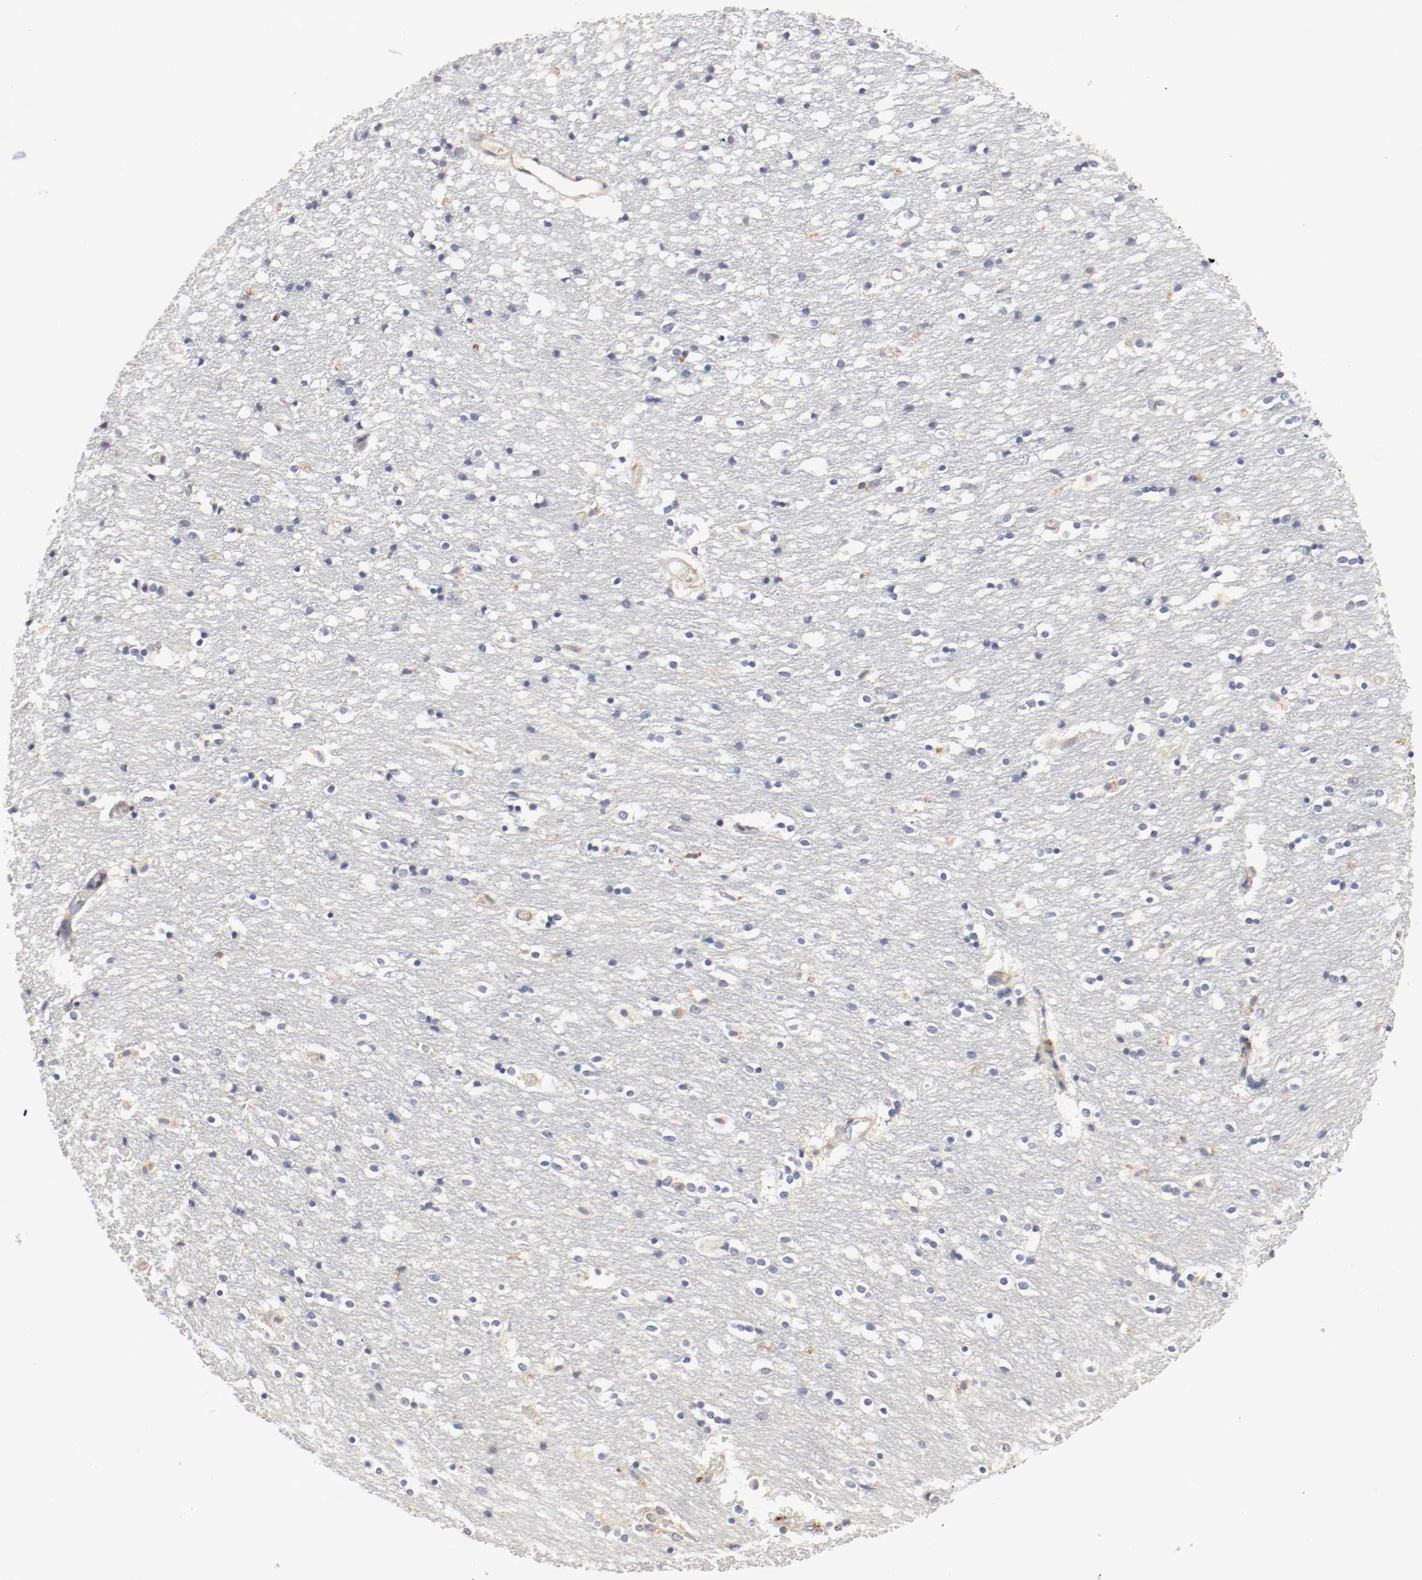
{"staining": {"intensity": "weak", "quantity": "25%-75%", "location": "cytoplasmic/membranous"}, "tissue": "caudate", "cell_type": "Glial cells", "image_type": "normal", "snomed": [{"axis": "morphology", "description": "Normal tissue, NOS"}, {"axis": "topography", "description": "Lateral ventricle wall"}], "caption": "Caudate stained with immunohistochemistry (IHC) demonstrates weak cytoplasmic/membranous expression in approximately 25%-75% of glial cells. (DAB (3,3'-diaminobenzidine) = brown stain, brightfield microscopy at high magnification).", "gene": "REN", "patient": {"sex": "female", "age": 54}}